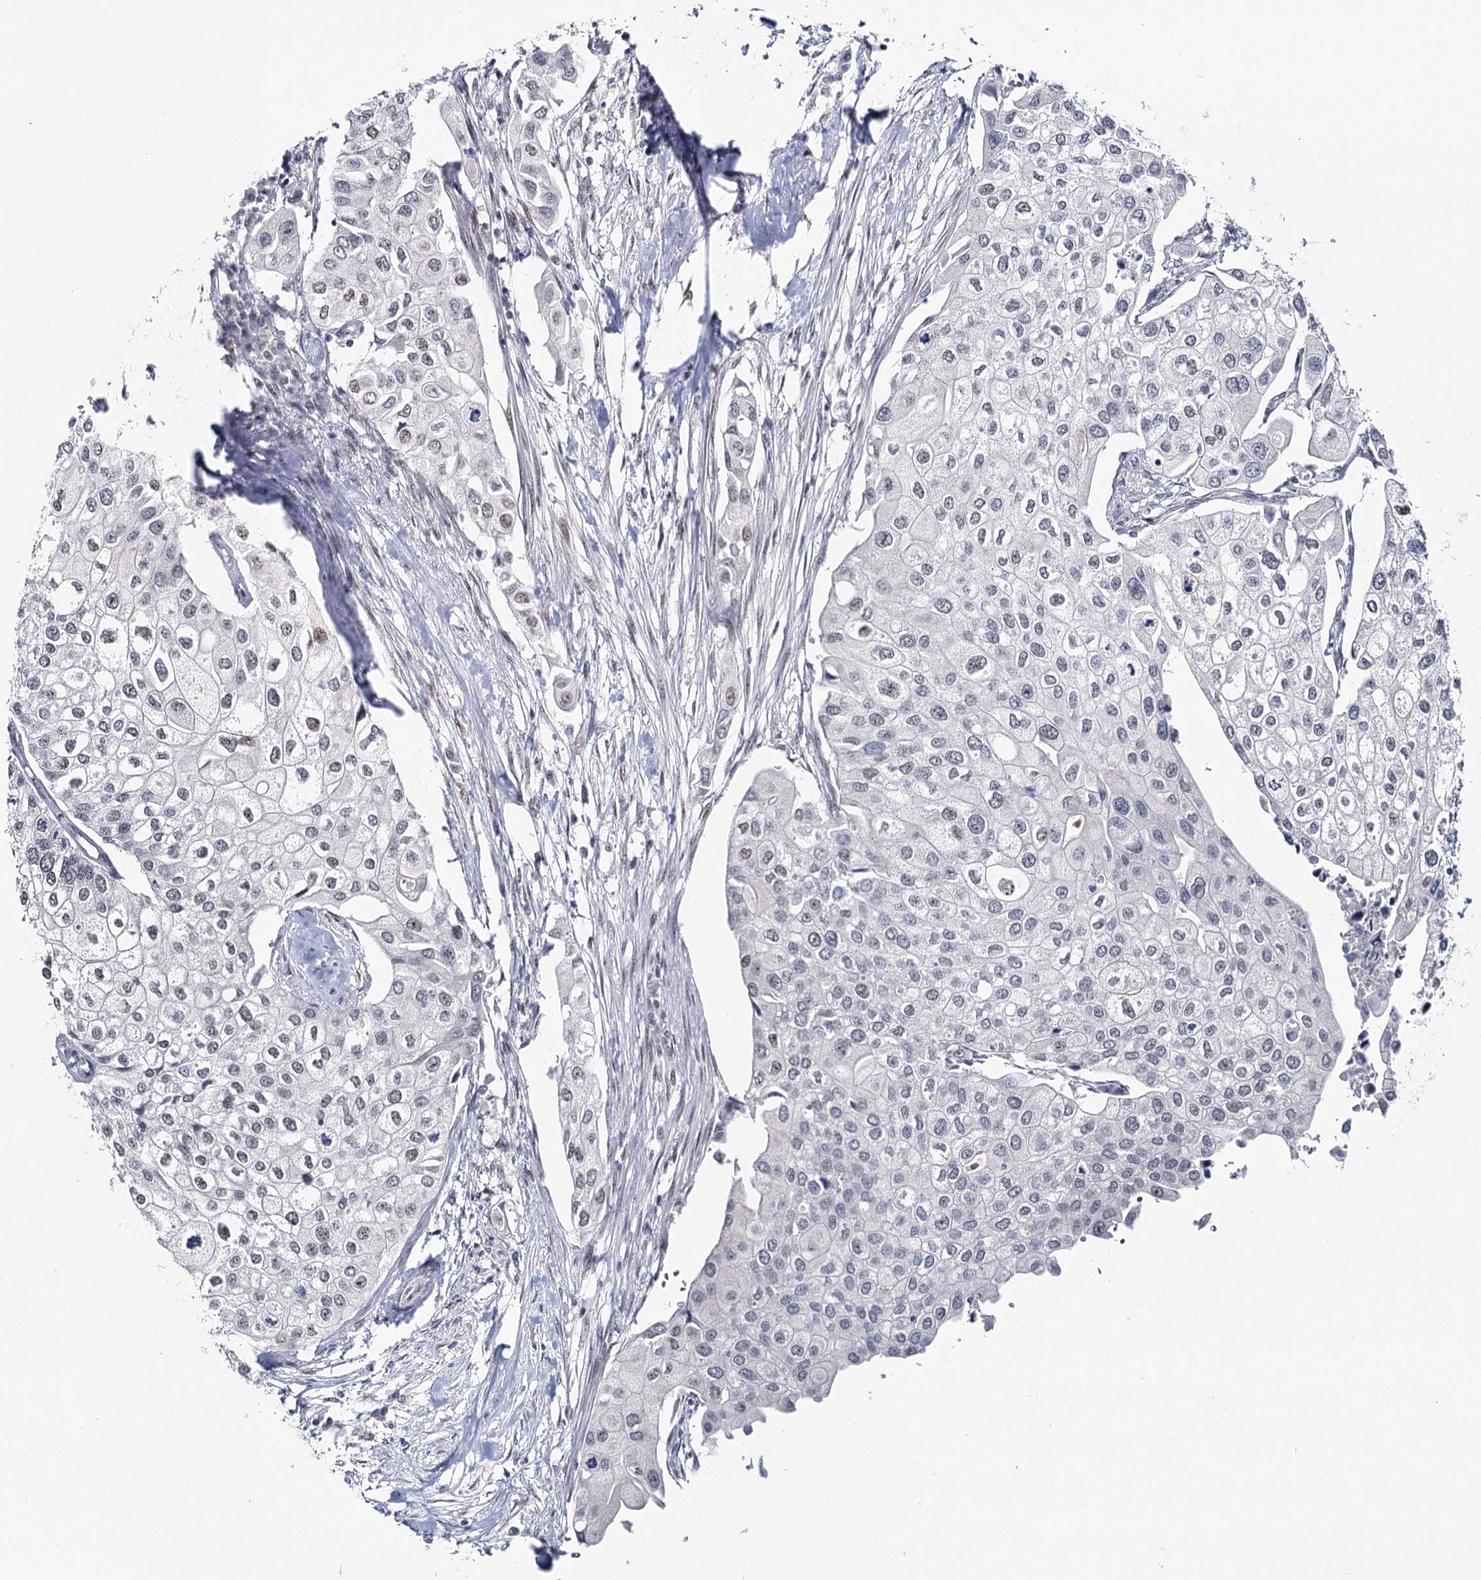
{"staining": {"intensity": "moderate", "quantity": "<25%", "location": "nuclear"}, "tissue": "urothelial cancer", "cell_type": "Tumor cells", "image_type": "cancer", "snomed": [{"axis": "morphology", "description": "Urothelial carcinoma, High grade"}, {"axis": "topography", "description": "Urinary bladder"}], "caption": "Protein staining of urothelial cancer tissue displays moderate nuclear expression in approximately <25% of tumor cells.", "gene": "SCAF8", "patient": {"sex": "male", "age": 64}}